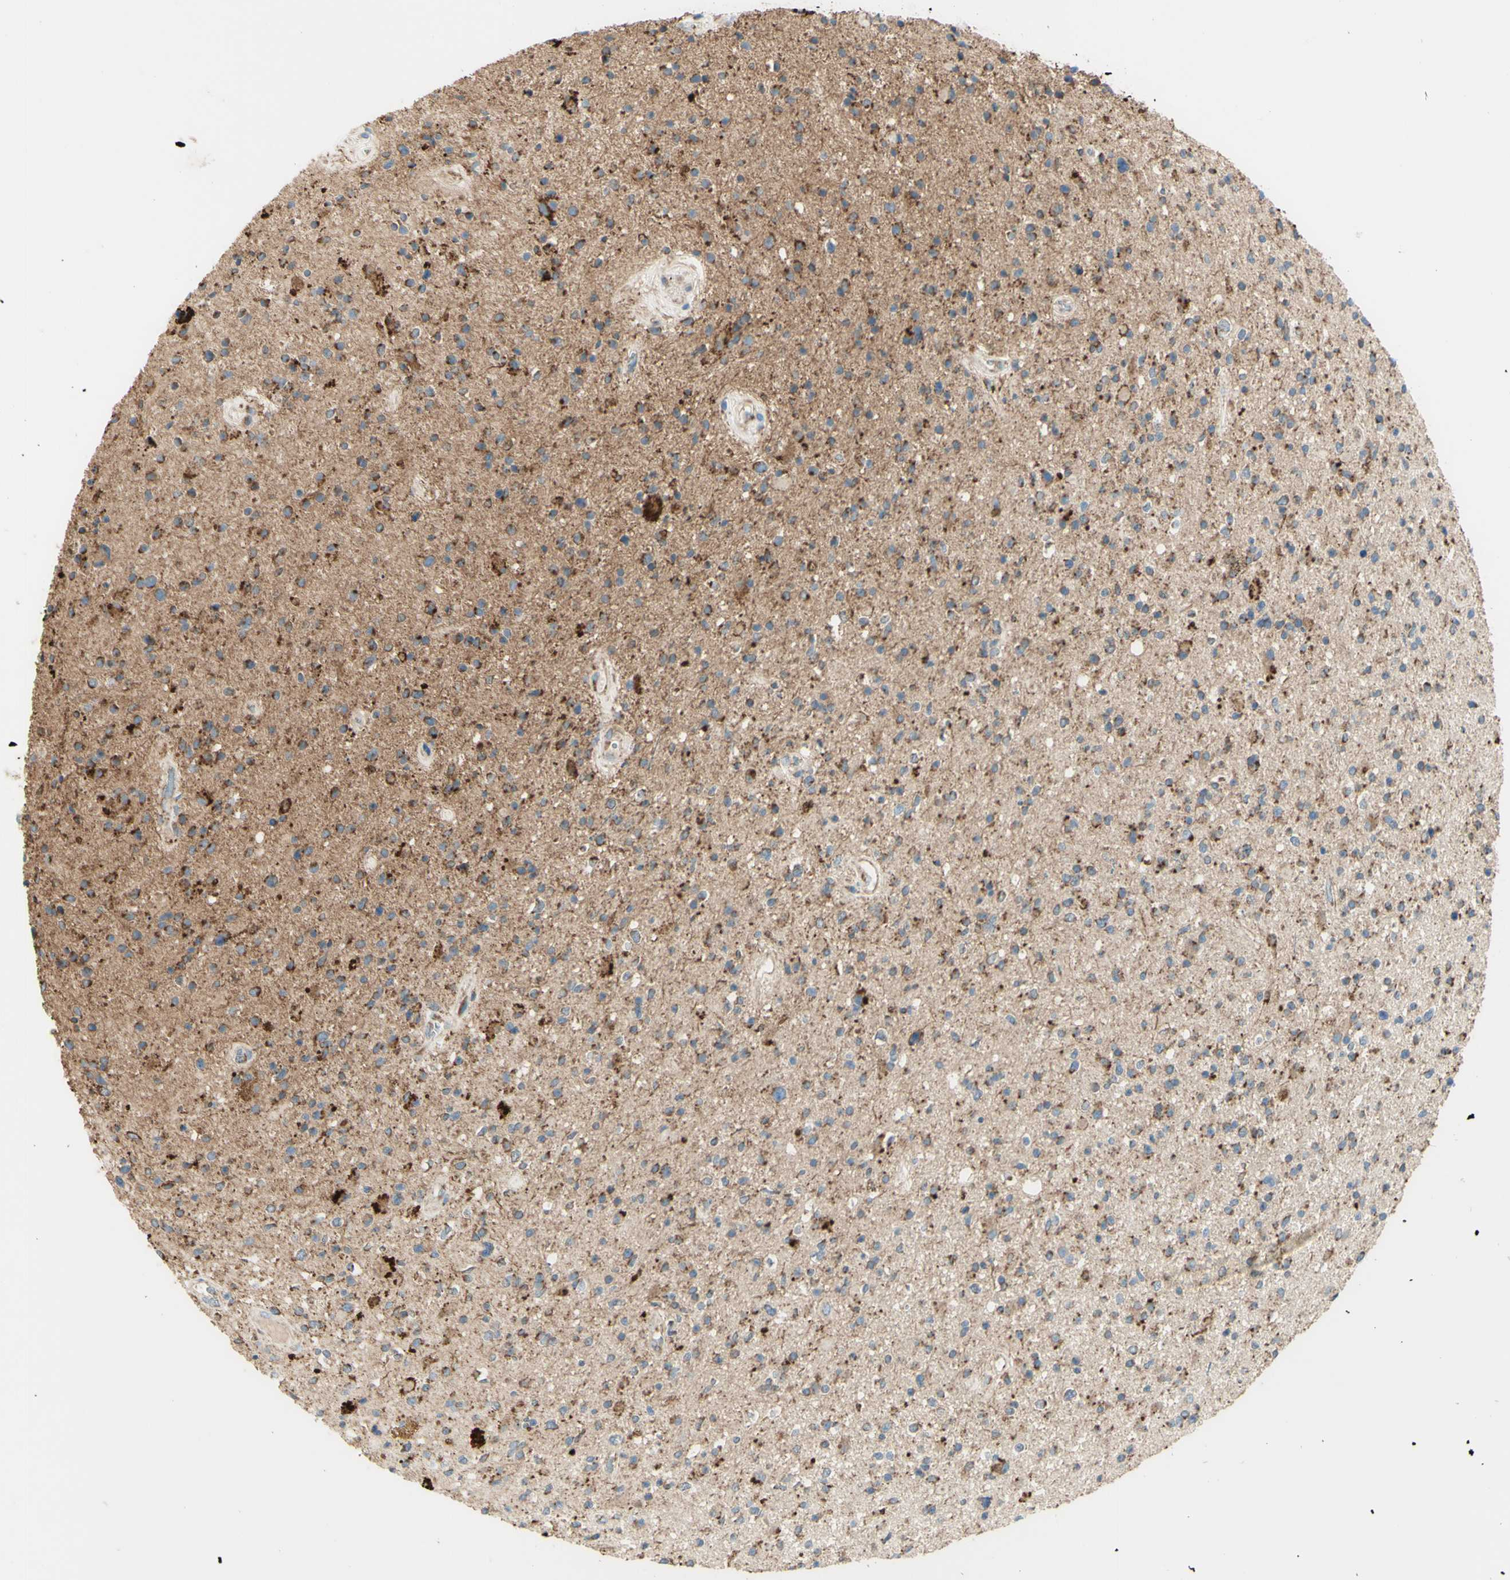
{"staining": {"intensity": "moderate", "quantity": "25%-75%", "location": "cytoplasmic/membranous"}, "tissue": "glioma", "cell_type": "Tumor cells", "image_type": "cancer", "snomed": [{"axis": "morphology", "description": "Glioma, malignant, High grade"}, {"axis": "topography", "description": "Brain"}], "caption": "A micrograph showing moderate cytoplasmic/membranous positivity in about 25%-75% of tumor cells in high-grade glioma (malignant), as visualized by brown immunohistochemical staining.", "gene": "ARMC10", "patient": {"sex": "male", "age": 33}}